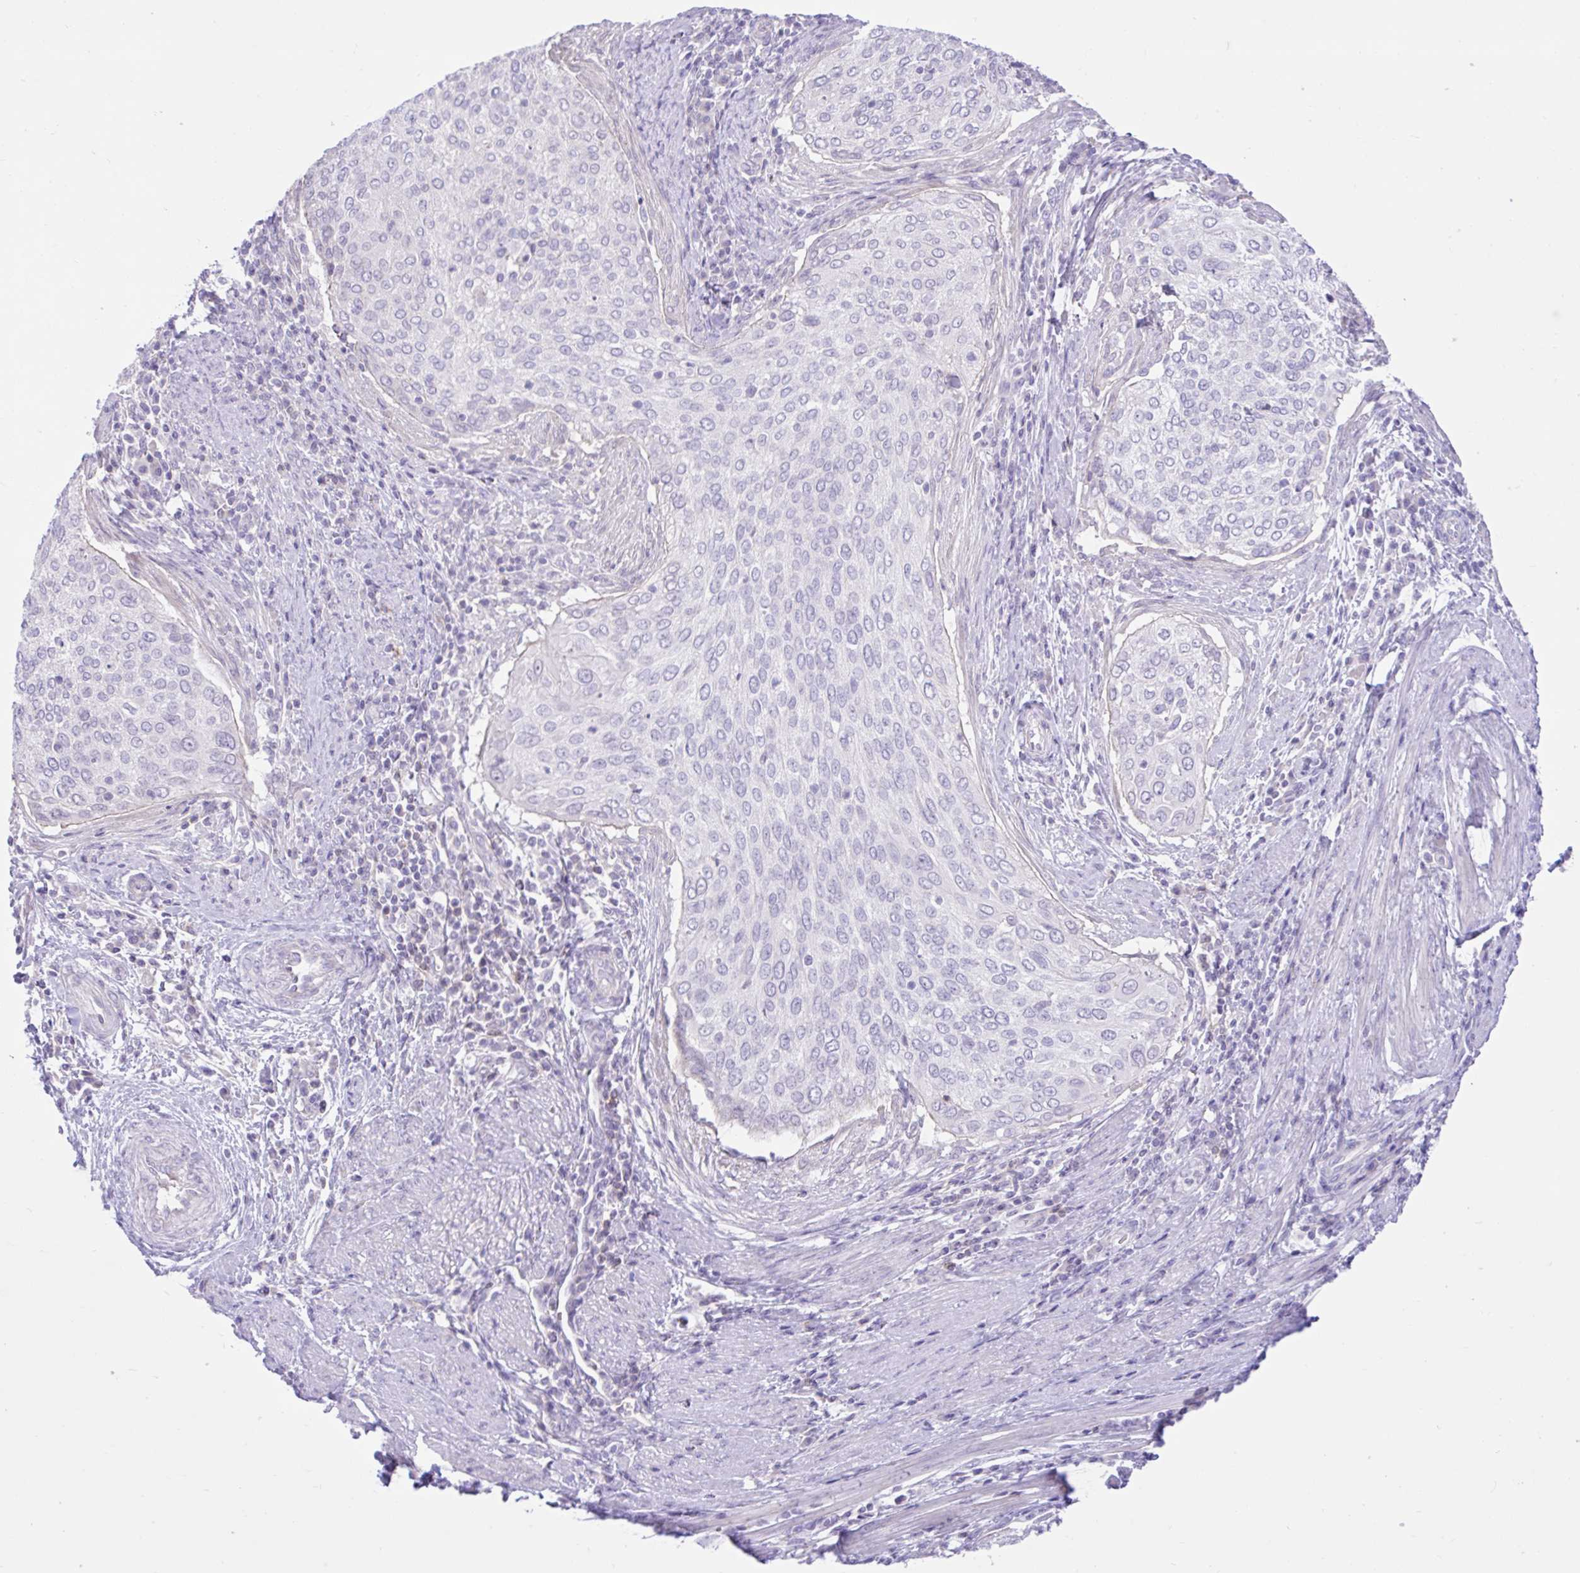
{"staining": {"intensity": "negative", "quantity": "none", "location": "none"}, "tissue": "cervical cancer", "cell_type": "Tumor cells", "image_type": "cancer", "snomed": [{"axis": "morphology", "description": "Squamous cell carcinoma, NOS"}, {"axis": "topography", "description": "Cervix"}], "caption": "Histopathology image shows no protein staining in tumor cells of cervical squamous cell carcinoma tissue. Nuclei are stained in blue.", "gene": "ZNF101", "patient": {"sex": "female", "age": 38}}